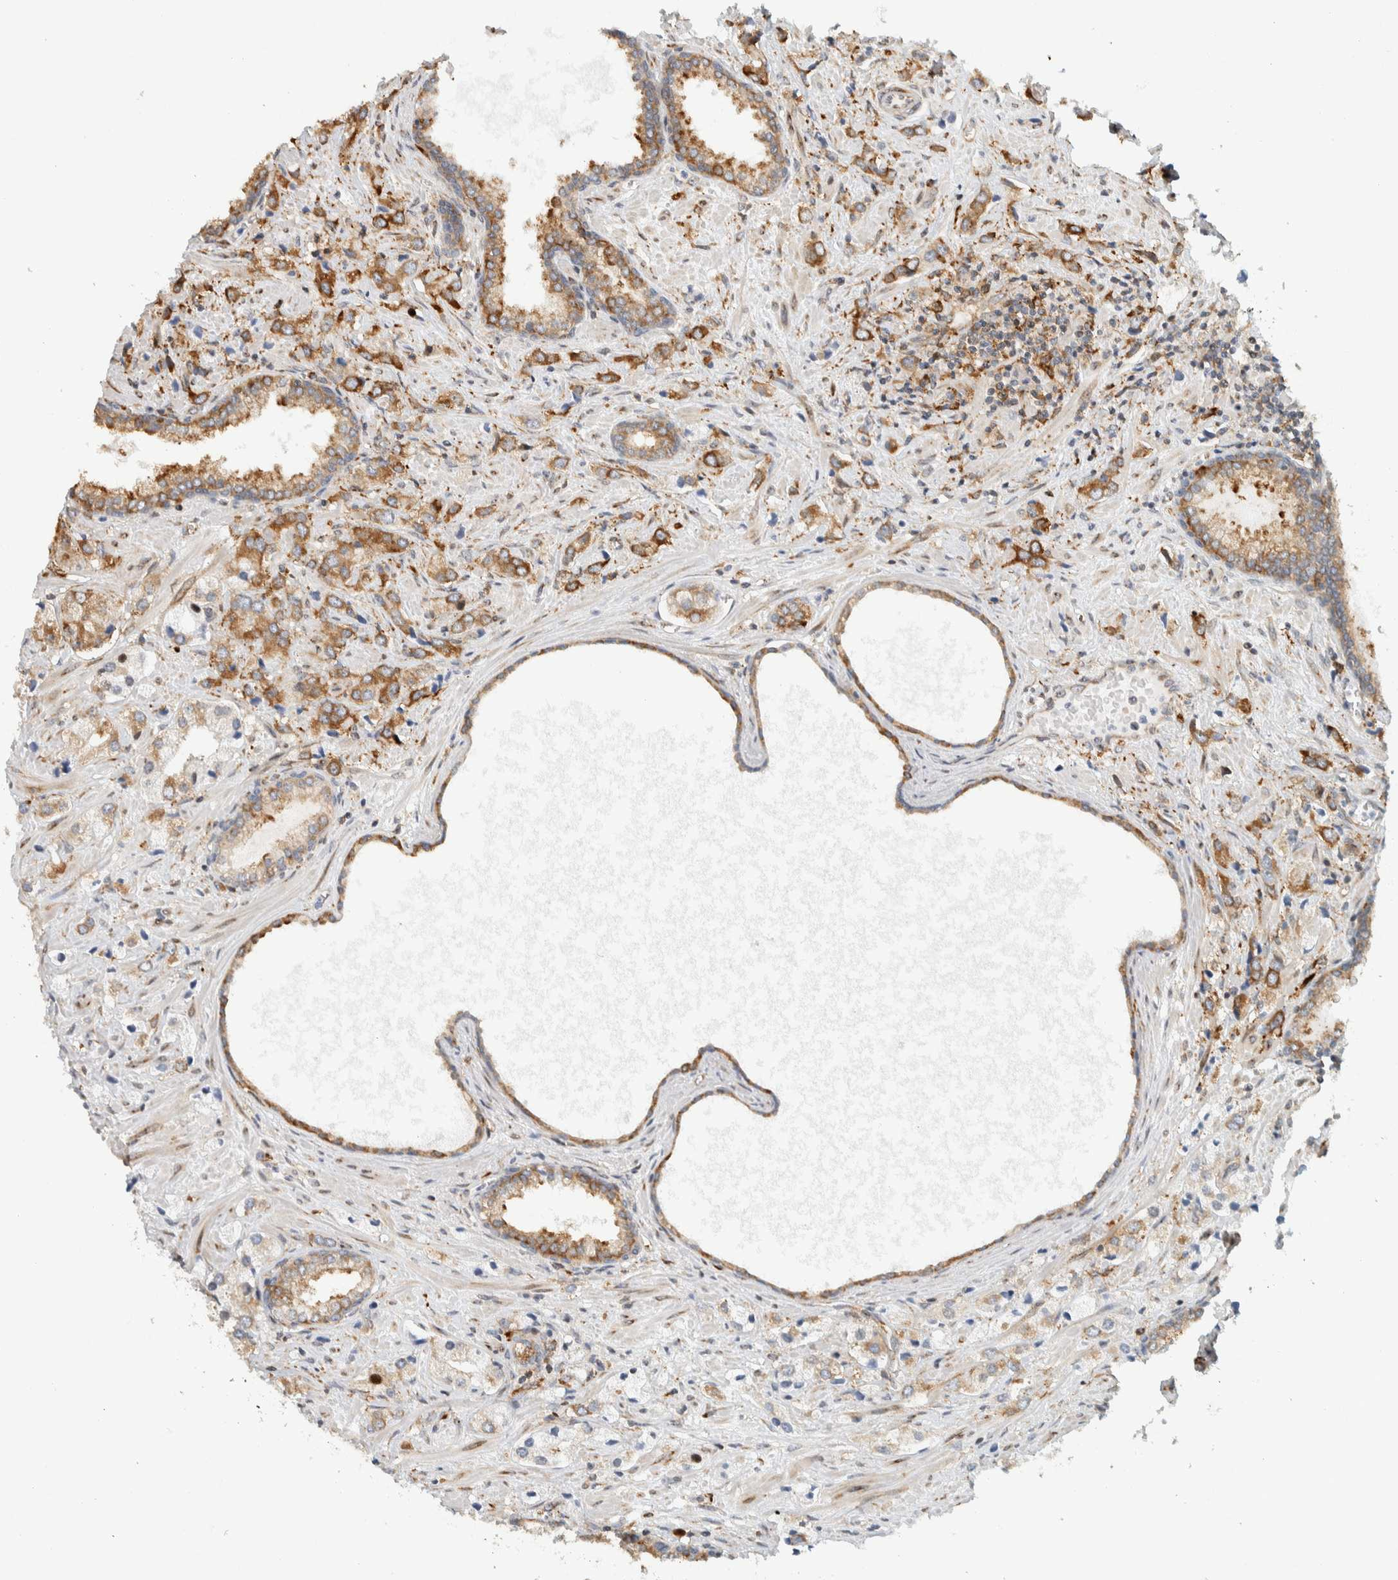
{"staining": {"intensity": "moderate", "quantity": "25%-75%", "location": "cytoplasmic/membranous"}, "tissue": "prostate cancer", "cell_type": "Tumor cells", "image_type": "cancer", "snomed": [{"axis": "morphology", "description": "Adenocarcinoma, High grade"}, {"axis": "topography", "description": "Prostate"}], "caption": "IHC staining of high-grade adenocarcinoma (prostate), which shows medium levels of moderate cytoplasmic/membranous staining in approximately 25%-75% of tumor cells indicating moderate cytoplasmic/membranous protein expression. The staining was performed using DAB (3,3'-diaminobenzidine) (brown) for protein detection and nuclei were counterstained in hematoxylin (blue).", "gene": "LLGL2", "patient": {"sex": "male", "age": 66}}